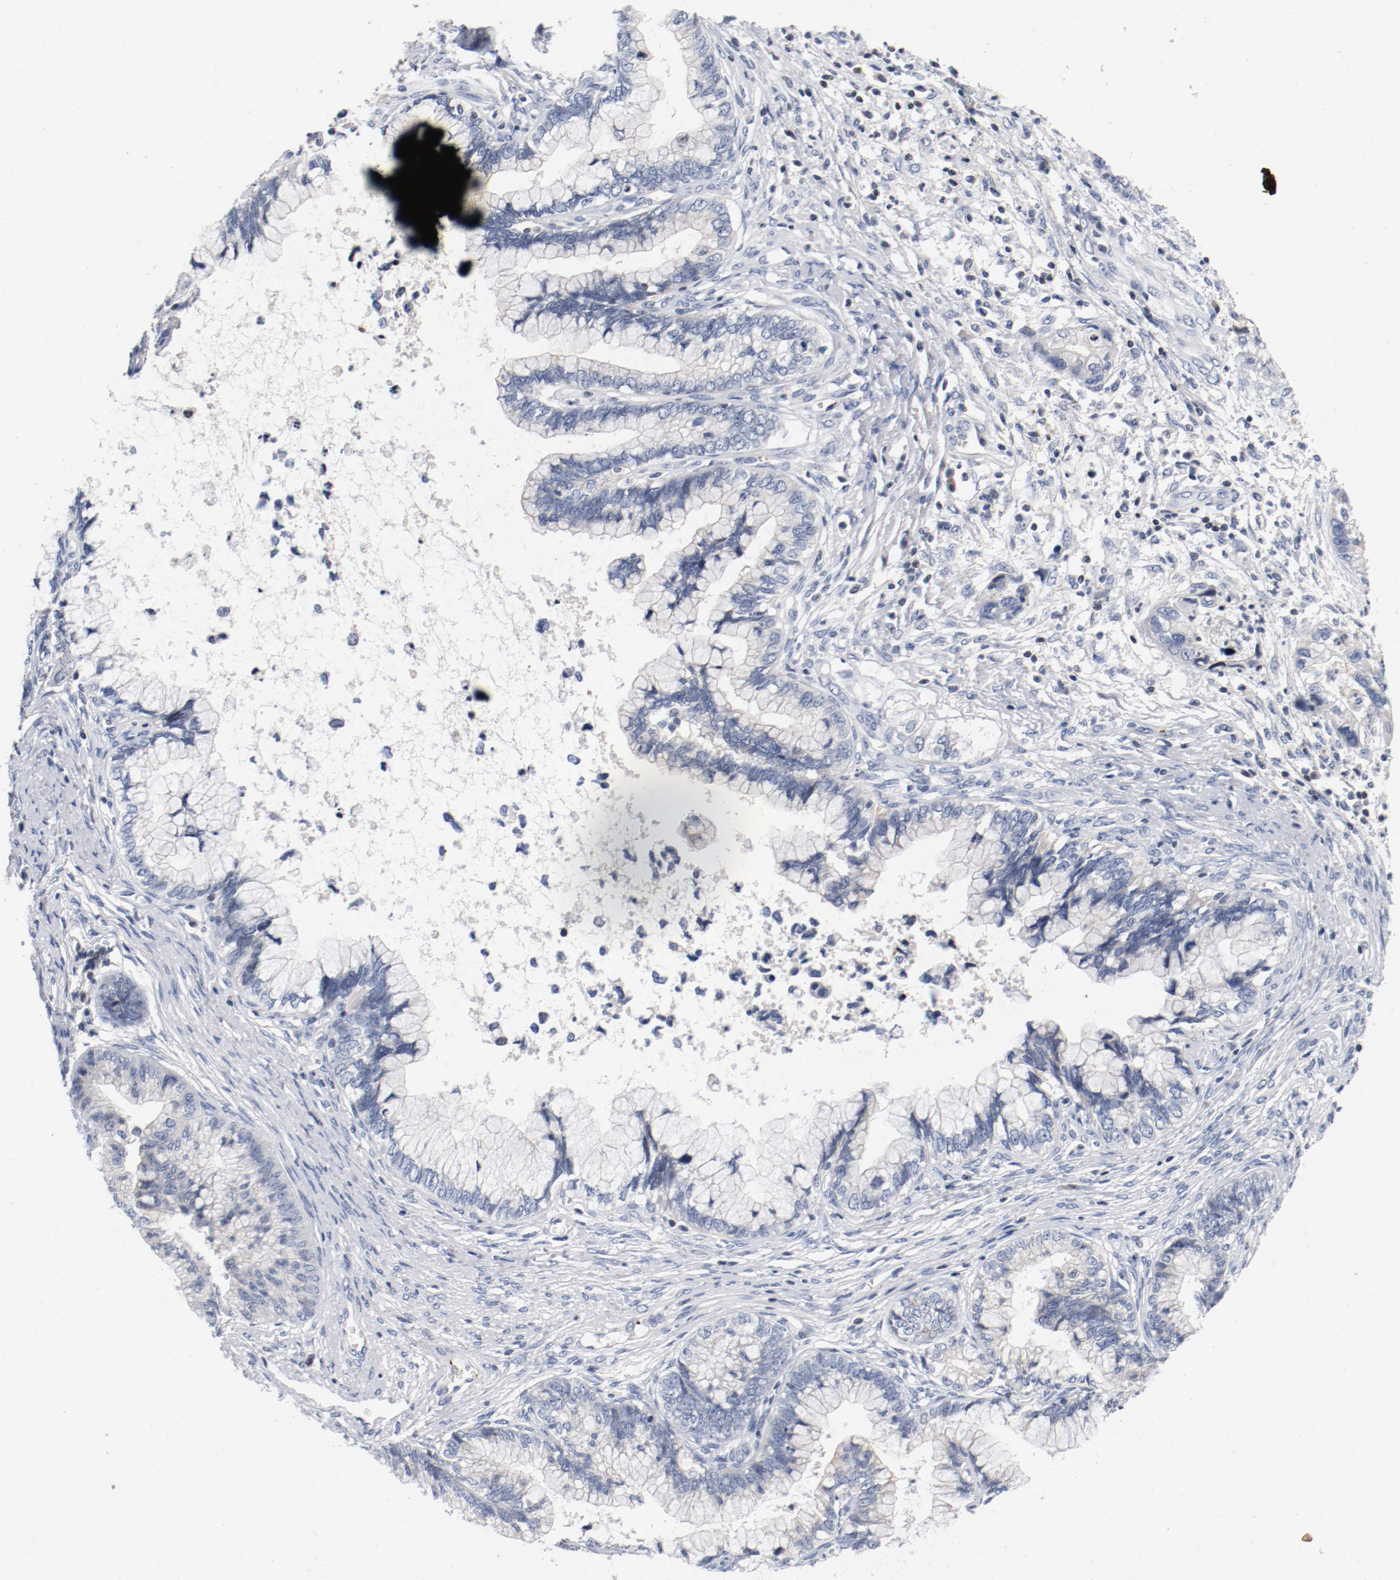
{"staining": {"intensity": "negative", "quantity": "none", "location": "none"}, "tissue": "cervical cancer", "cell_type": "Tumor cells", "image_type": "cancer", "snomed": [{"axis": "morphology", "description": "Adenocarcinoma, NOS"}, {"axis": "topography", "description": "Cervix"}], "caption": "Tumor cells are negative for protein expression in human cervical adenocarcinoma. (Immunohistochemistry, brightfield microscopy, high magnification).", "gene": "PIM1", "patient": {"sex": "female", "age": 44}}